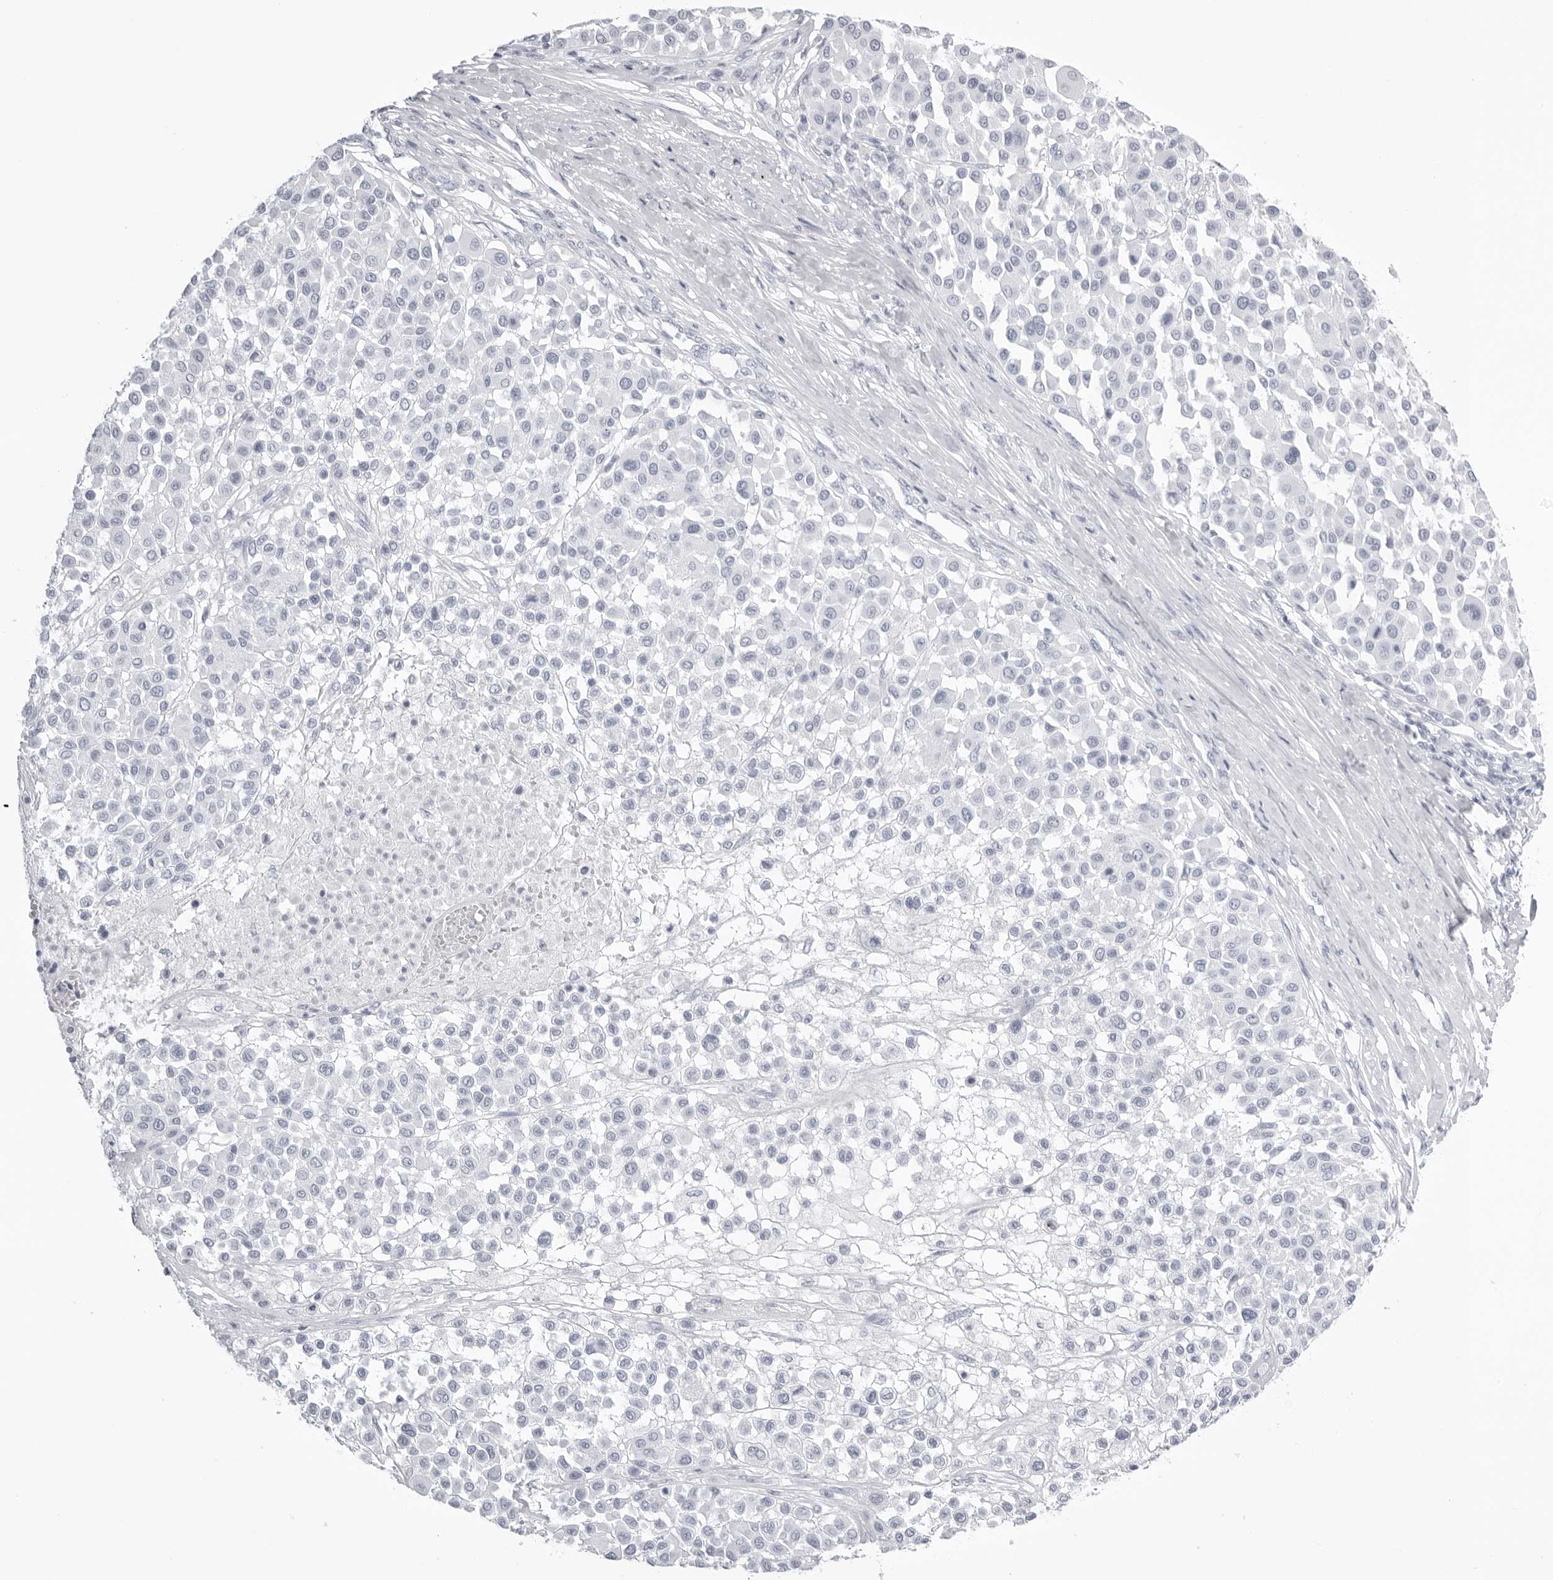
{"staining": {"intensity": "negative", "quantity": "none", "location": "none"}, "tissue": "melanoma", "cell_type": "Tumor cells", "image_type": "cancer", "snomed": [{"axis": "morphology", "description": "Malignant melanoma, Metastatic site"}, {"axis": "topography", "description": "Soft tissue"}], "caption": "A high-resolution histopathology image shows IHC staining of malignant melanoma (metastatic site), which reveals no significant expression in tumor cells. (DAB IHC, high magnification).", "gene": "KLK9", "patient": {"sex": "male", "age": 41}}